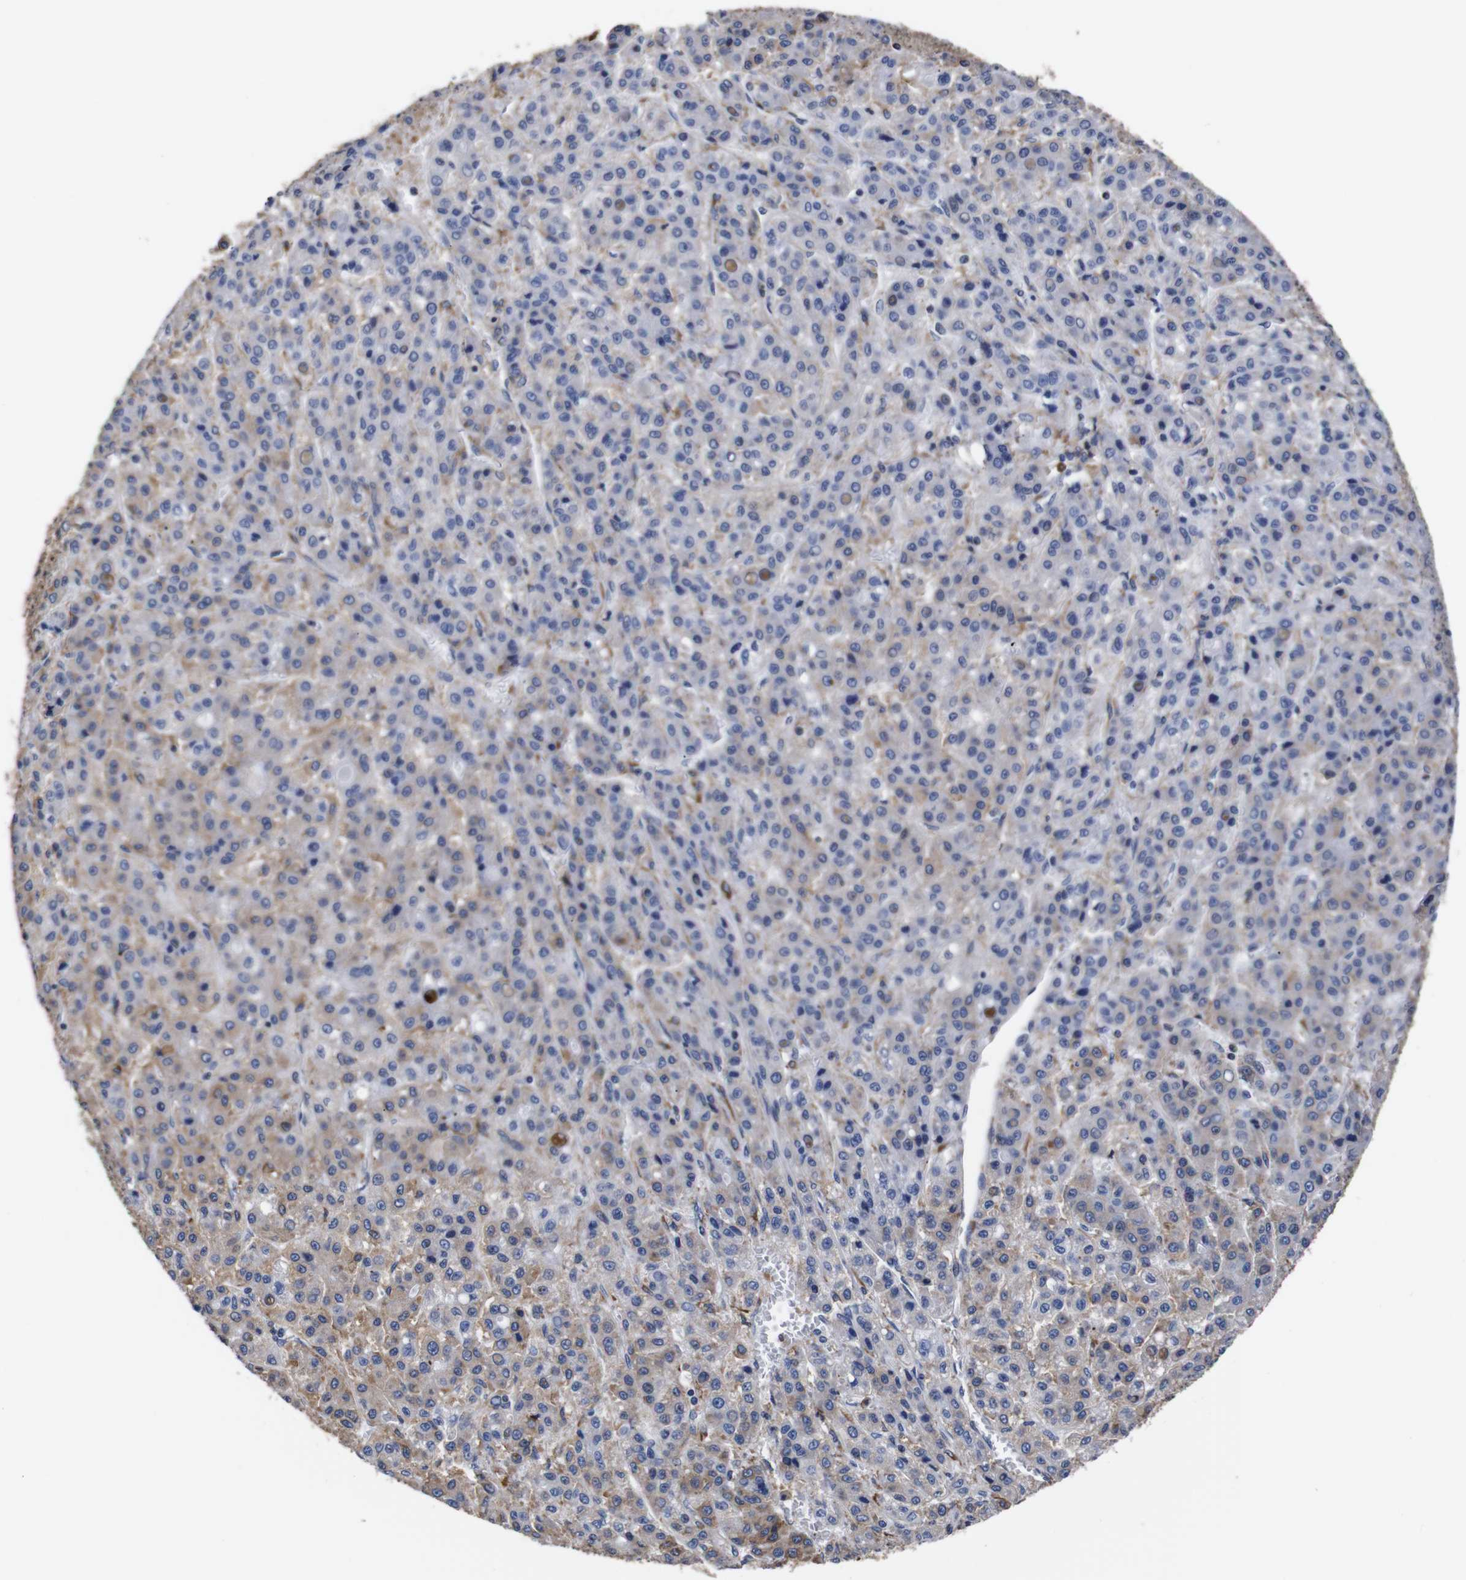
{"staining": {"intensity": "moderate", "quantity": "<25%", "location": "cytoplasmic/membranous"}, "tissue": "liver cancer", "cell_type": "Tumor cells", "image_type": "cancer", "snomed": [{"axis": "morphology", "description": "Carcinoma, Hepatocellular, NOS"}, {"axis": "topography", "description": "Liver"}], "caption": "Tumor cells demonstrate moderate cytoplasmic/membranous expression in about <25% of cells in hepatocellular carcinoma (liver).", "gene": "PPIB", "patient": {"sex": "male", "age": 70}}